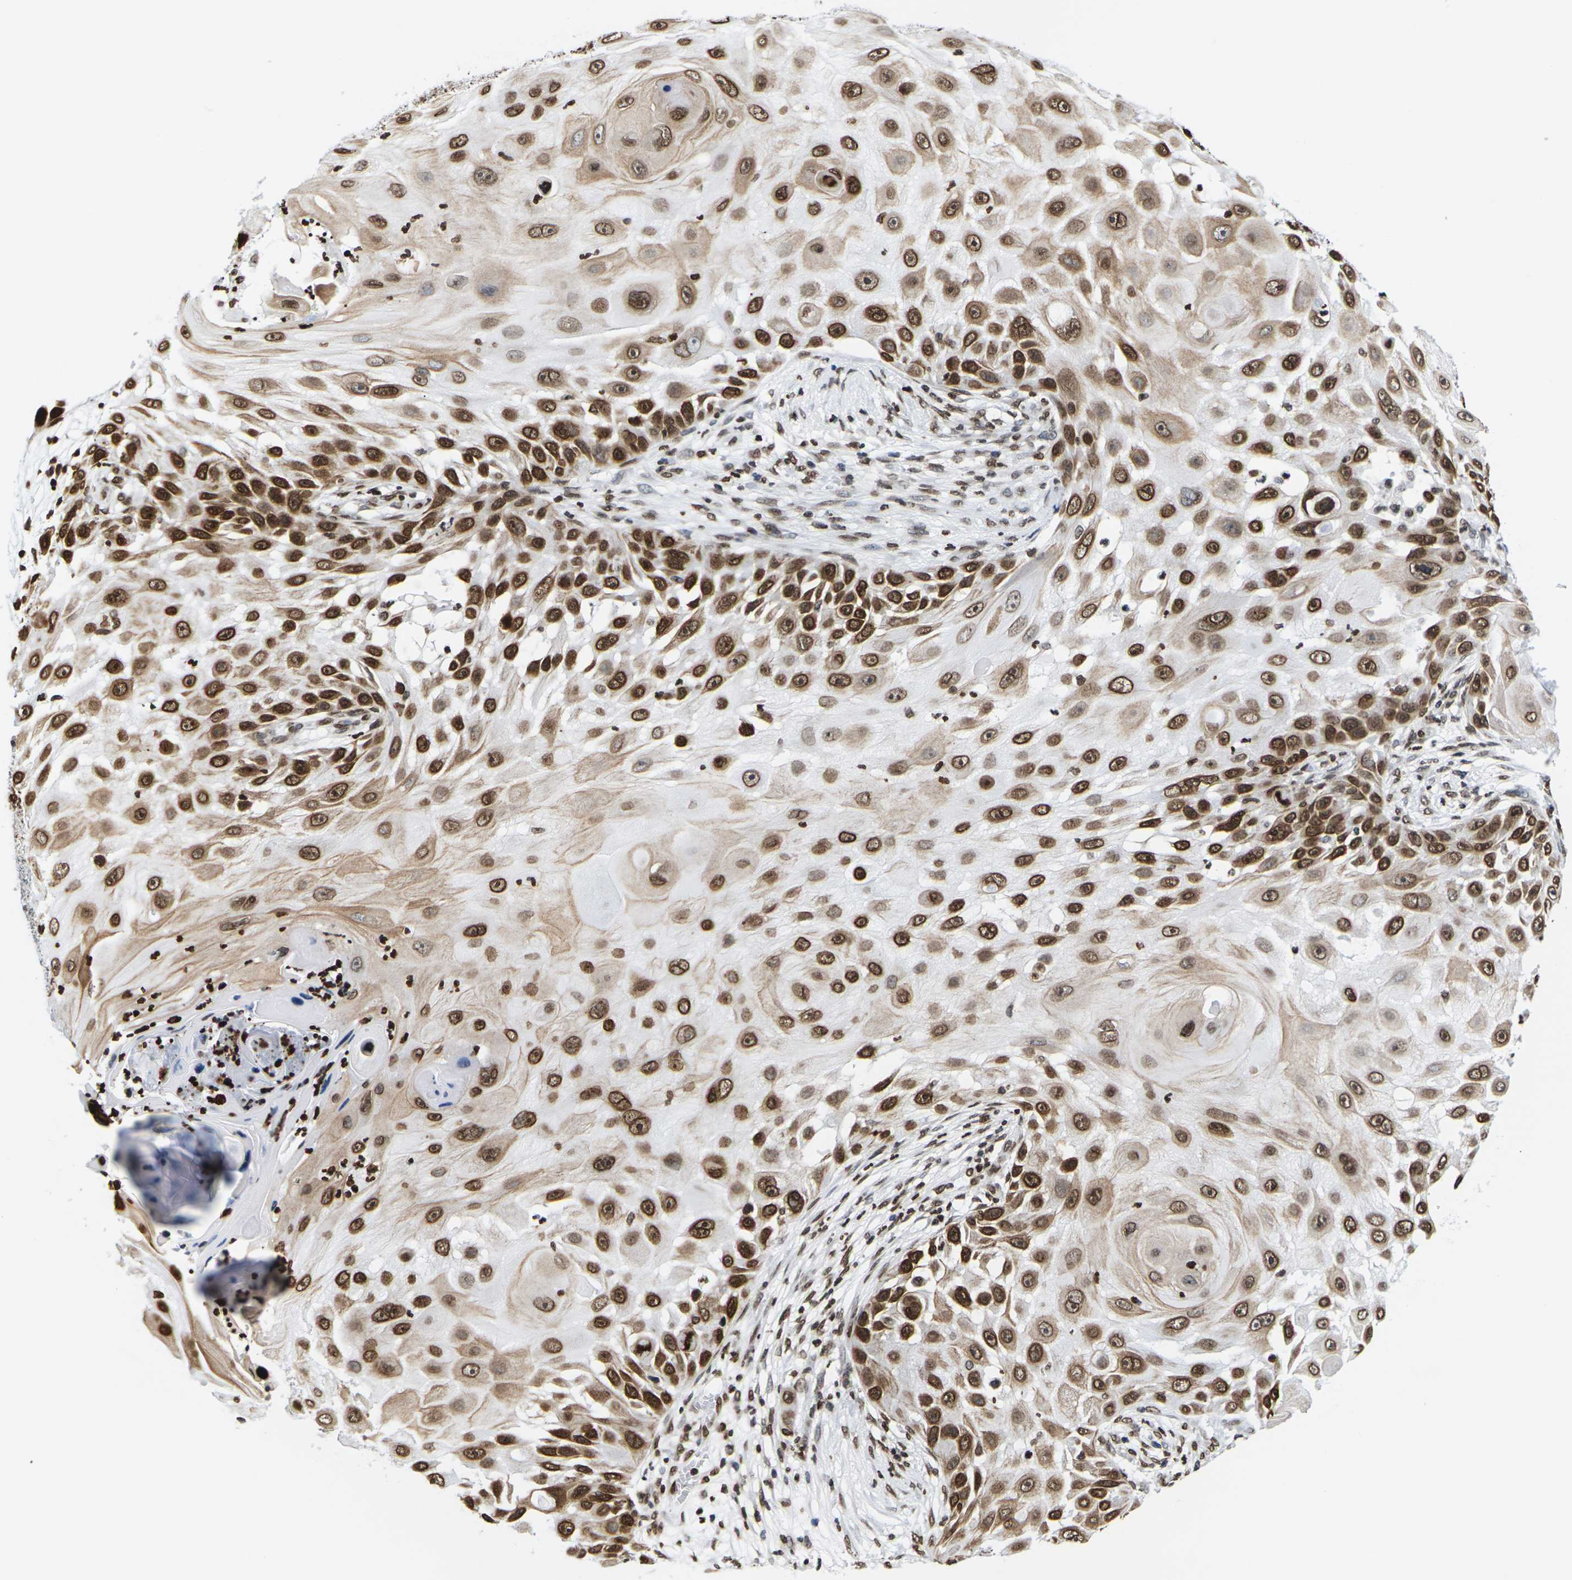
{"staining": {"intensity": "strong", "quantity": ">75%", "location": "cytoplasmic/membranous,nuclear"}, "tissue": "skin cancer", "cell_type": "Tumor cells", "image_type": "cancer", "snomed": [{"axis": "morphology", "description": "Squamous cell carcinoma, NOS"}, {"axis": "topography", "description": "Skin"}], "caption": "The photomicrograph shows a brown stain indicating the presence of a protein in the cytoplasmic/membranous and nuclear of tumor cells in skin squamous cell carcinoma. Nuclei are stained in blue.", "gene": "H2AC21", "patient": {"sex": "female", "age": 44}}